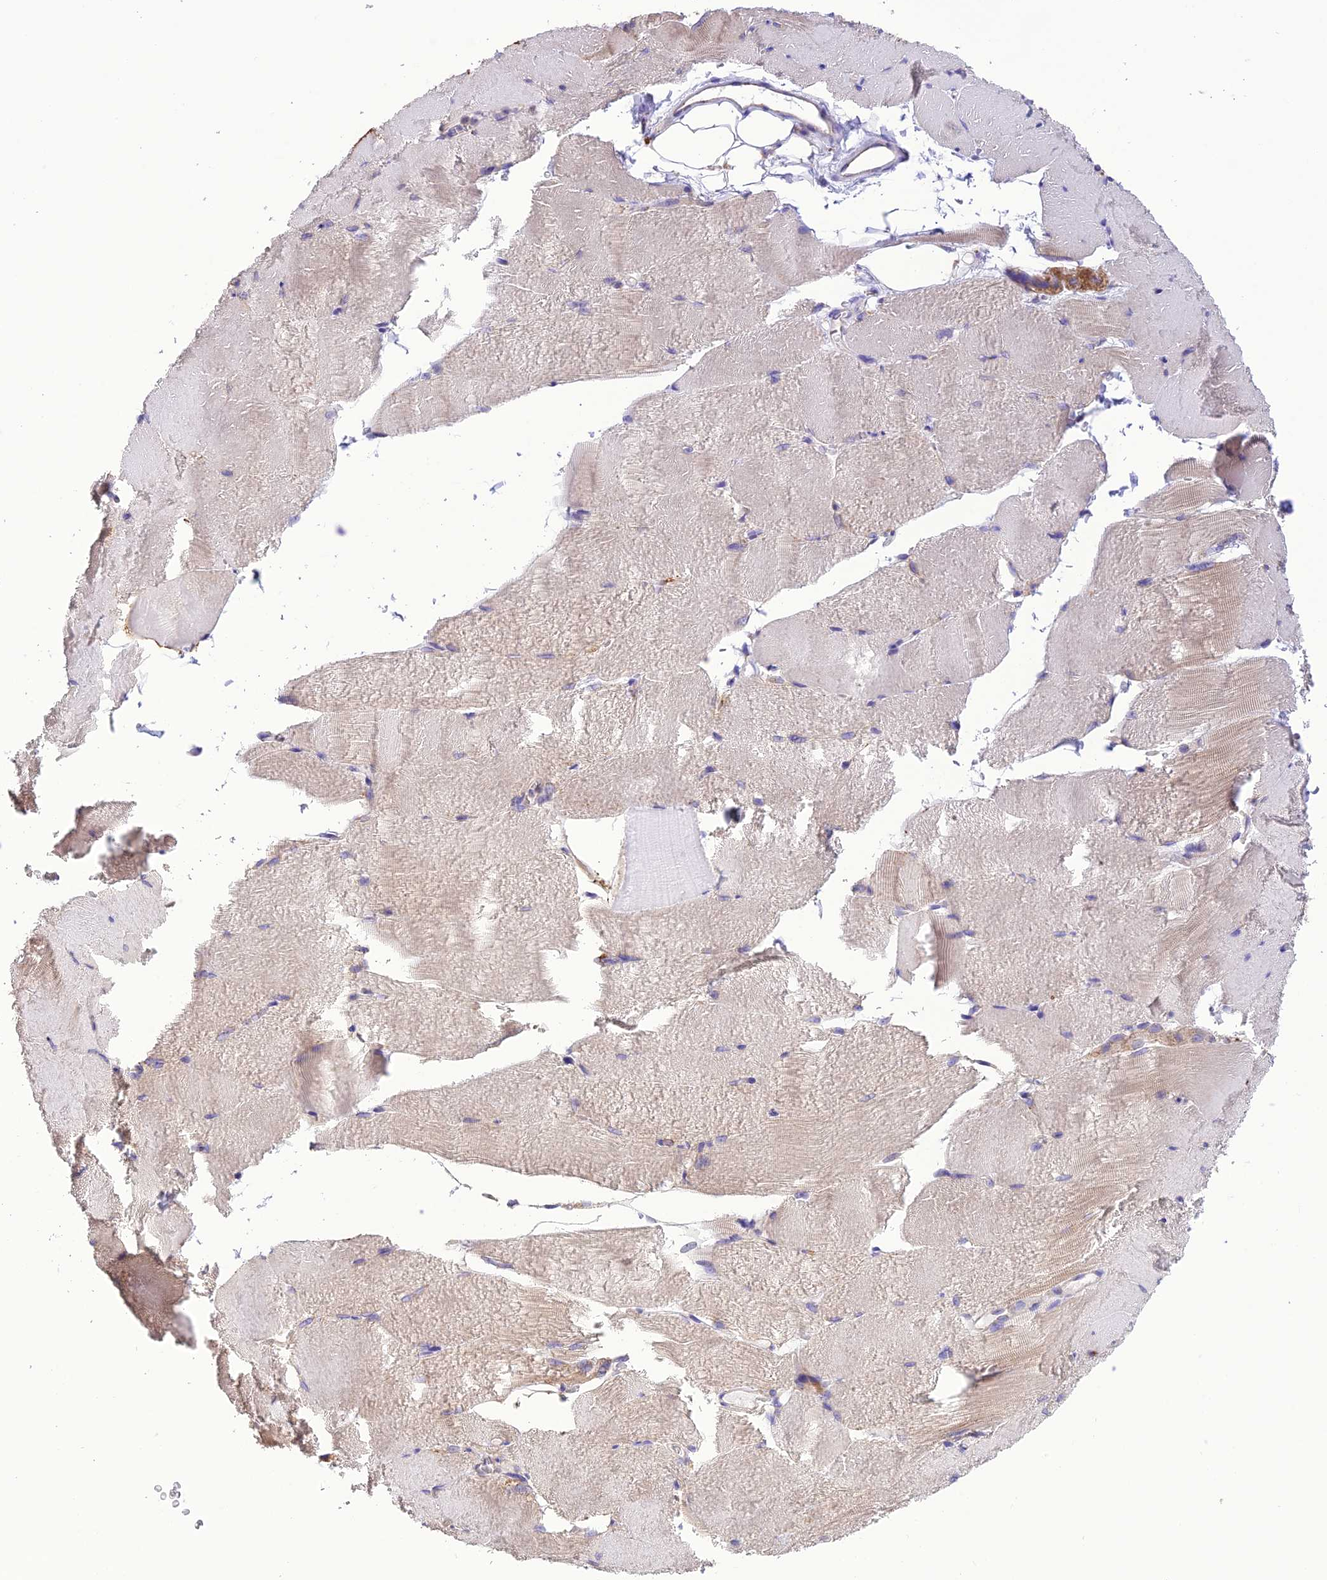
{"staining": {"intensity": "weak", "quantity": "<25%", "location": "cytoplasmic/membranous"}, "tissue": "skeletal muscle", "cell_type": "Myocytes", "image_type": "normal", "snomed": [{"axis": "morphology", "description": "Normal tissue, NOS"}, {"axis": "topography", "description": "Skeletal muscle"}, {"axis": "topography", "description": "Parathyroid gland"}], "caption": "A micrograph of human skeletal muscle is negative for staining in myocytes. (DAB (3,3'-diaminobenzidine) immunohistochemistry (IHC) with hematoxylin counter stain).", "gene": "MAP3K12", "patient": {"sex": "female", "age": 37}}